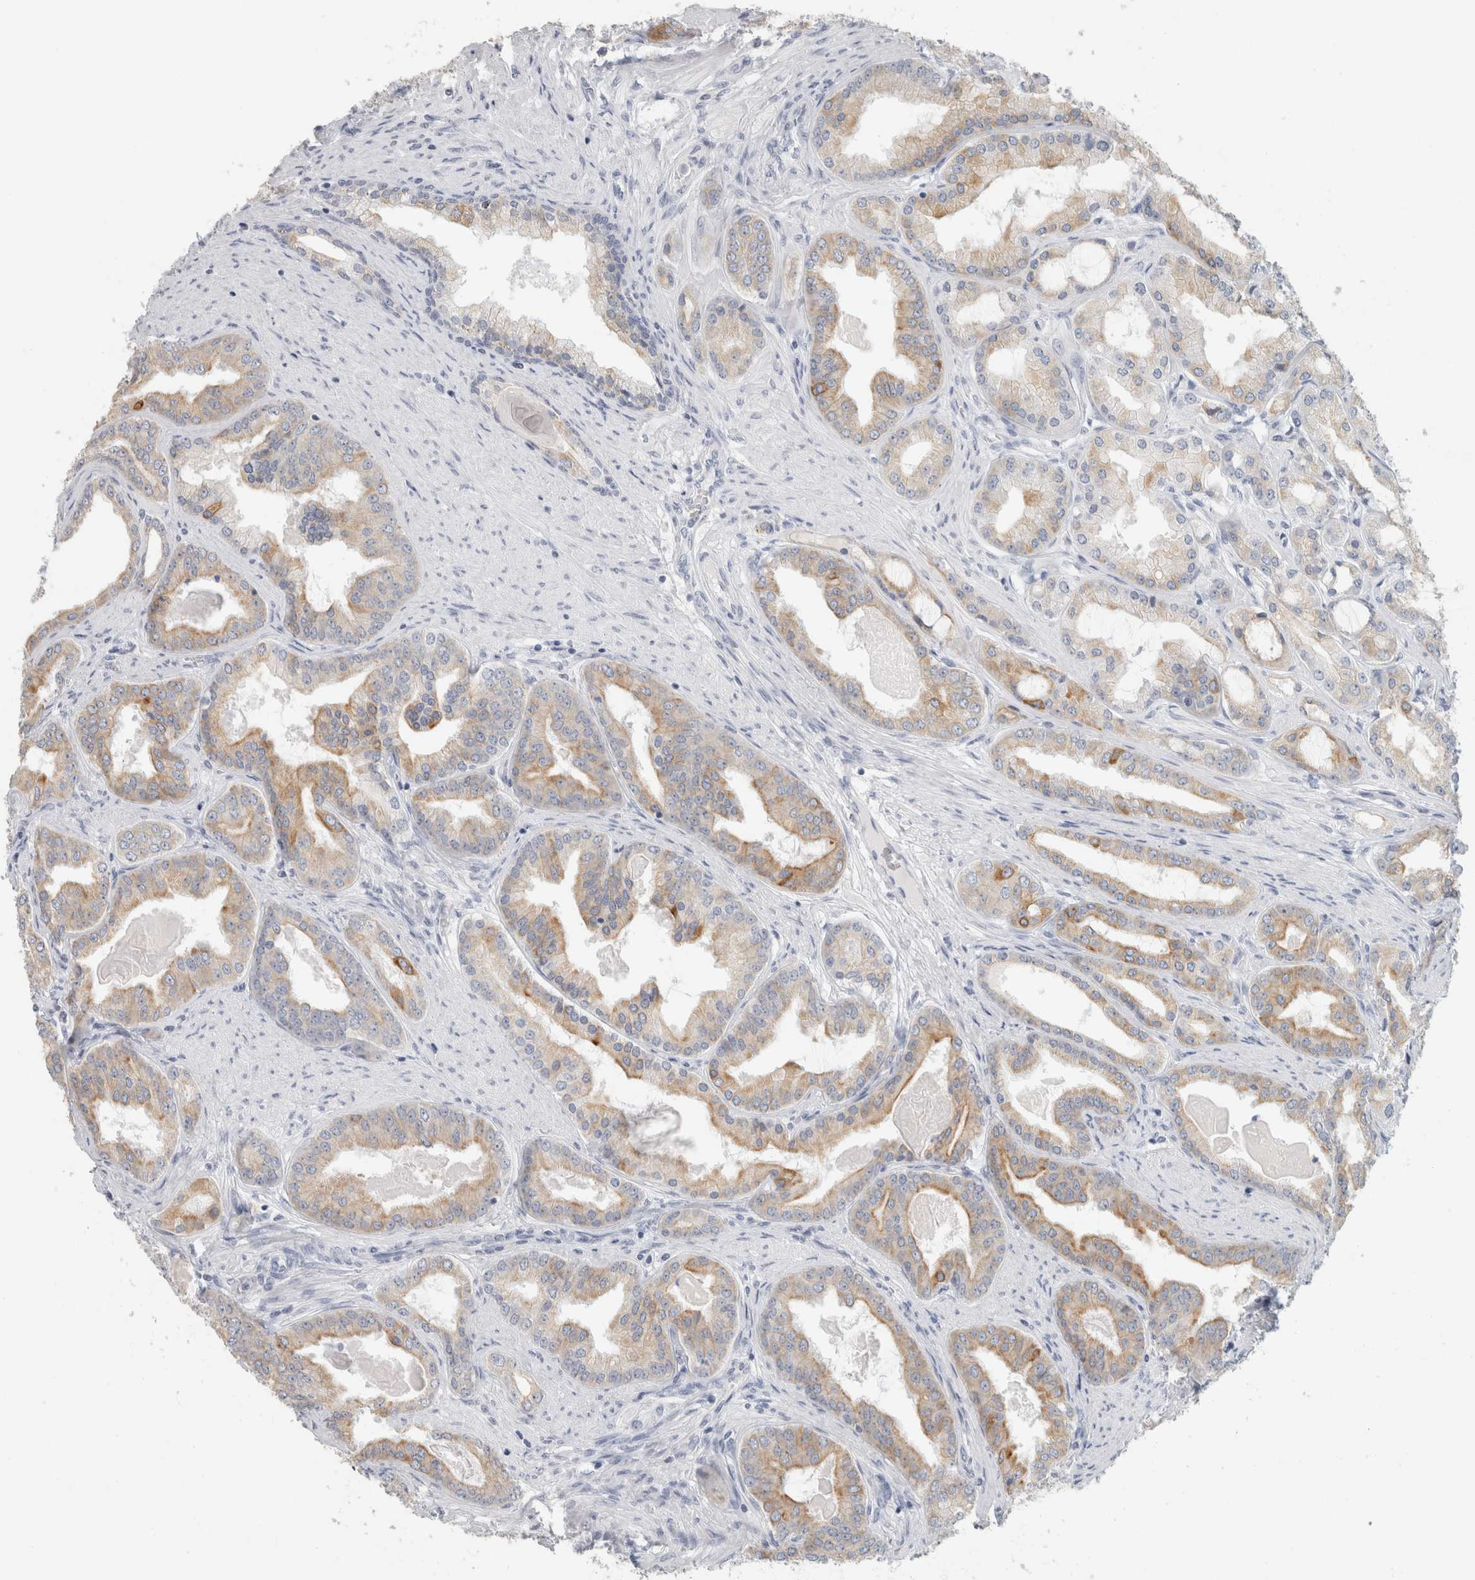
{"staining": {"intensity": "moderate", "quantity": ">75%", "location": "cytoplasmic/membranous"}, "tissue": "prostate cancer", "cell_type": "Tumor cells", "image_type": "cancer", "snomed": [{"axis": "morphology", "description": "Adenocarcinoma, High grade"}, {"axis": "topography", "description": "Prostate"}], "caption": "High-power microscopy captured an IHC histopathology image of prostate adenocarcinoma (high-grade), revealing moderate cytoplasmic/membranous positivity in about >75% of tumor cells. (DAB = brown stain, brightfield microscopy at high magnification).", "gene": "SLC28A3", "patient": {"sex": "male", "age": 60}}